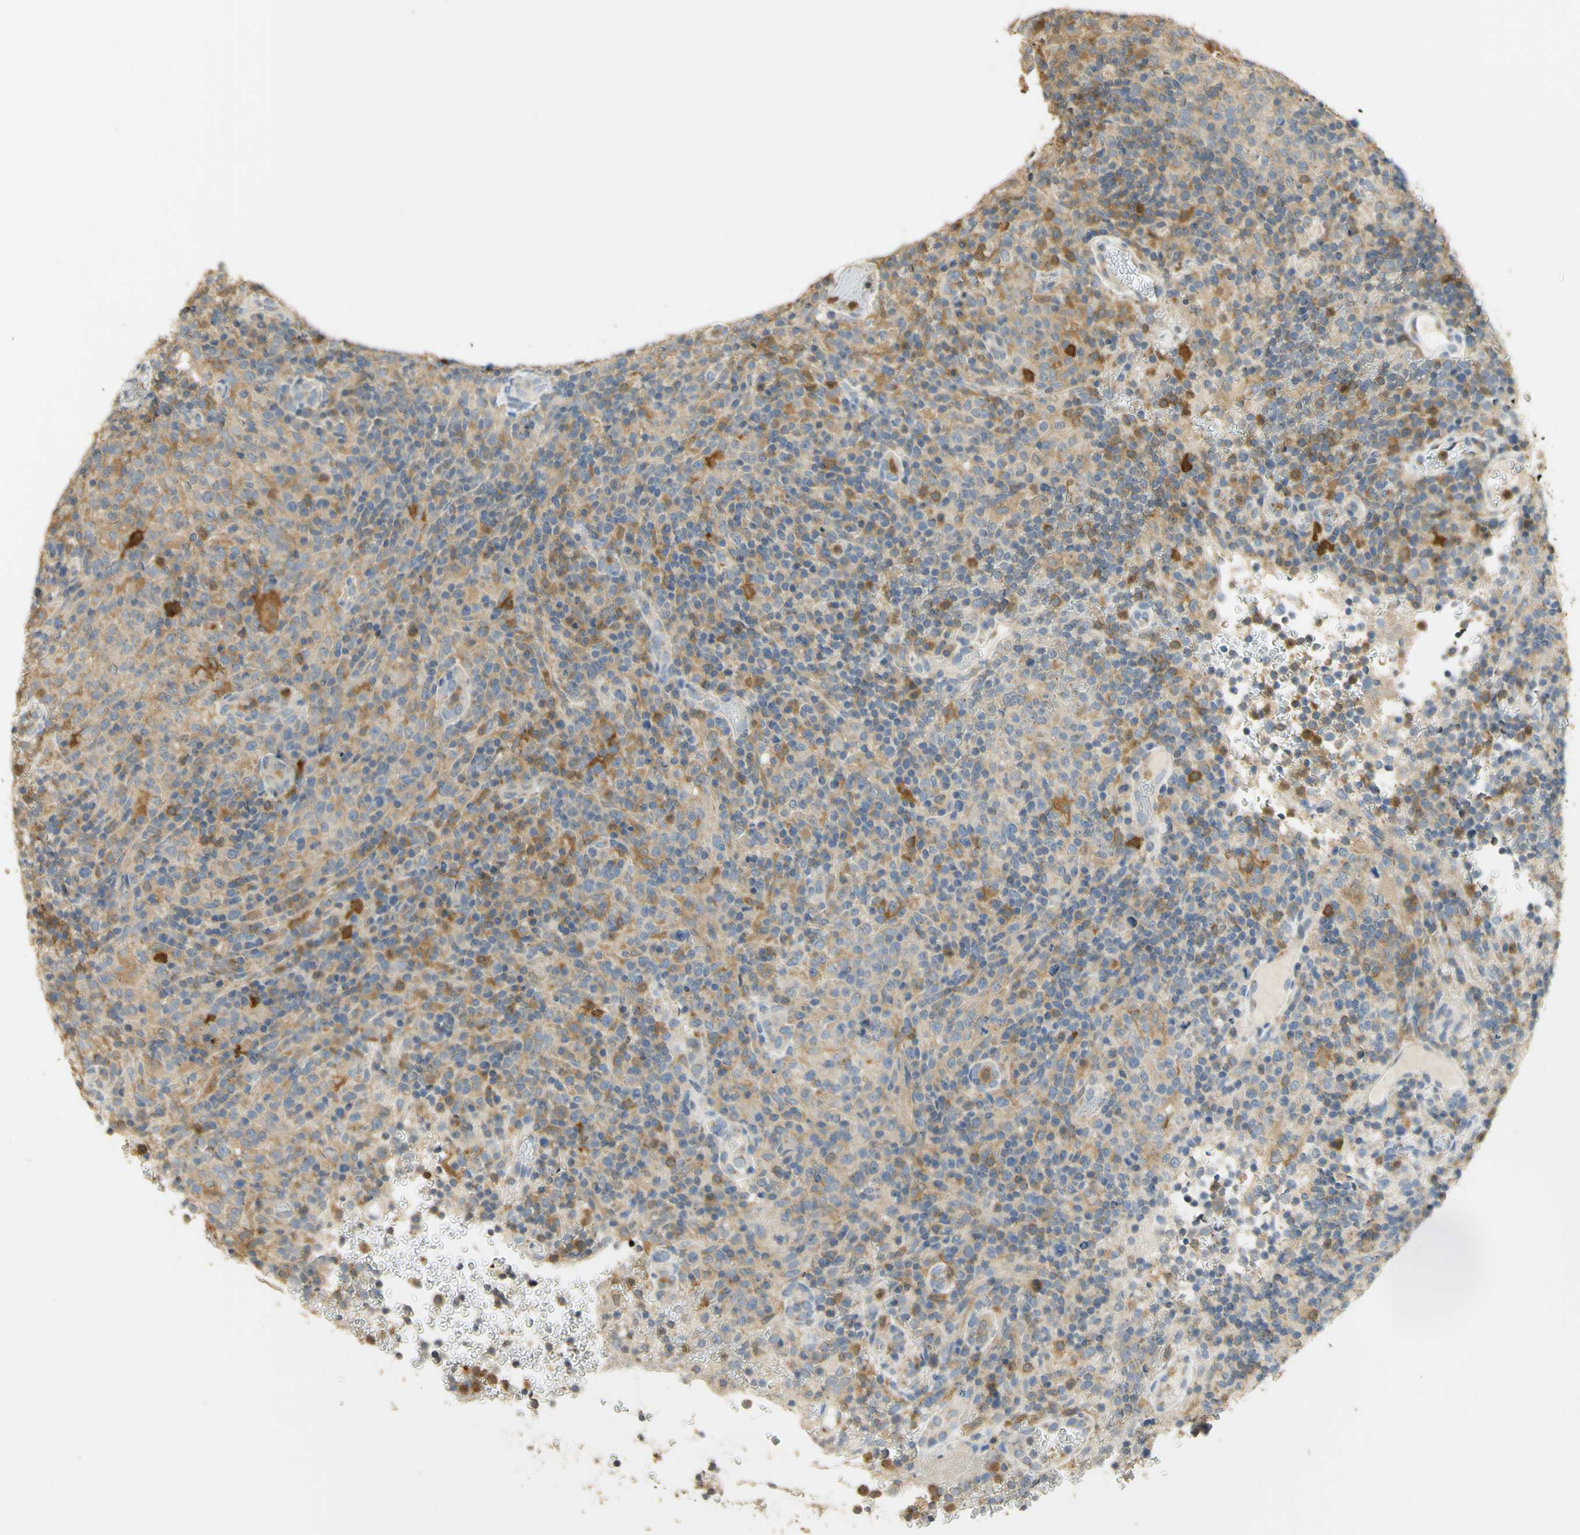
{"staining": {"intensity": "moderate", "quantity": ">75%", "location": "cytoplasmic/membranous"}, "tissue": "lymphoma", "cell_type": "Tumor cells", "image_type": "cancer", "snomed": [{"axis": "morphology", "description": "Malignant lymphoma, non-Hodgkin's type, High grade"}, {"axis": "topography", "description": "Lymph node"}], "caption": "Lymphoma tissue displays moderate cytoplasmic/membranous positivity in about >75% of tumor cells, visualized by immunohistochemistry.", "gene": "PAK1", "patient": {"sex": "female", "age": 76}}